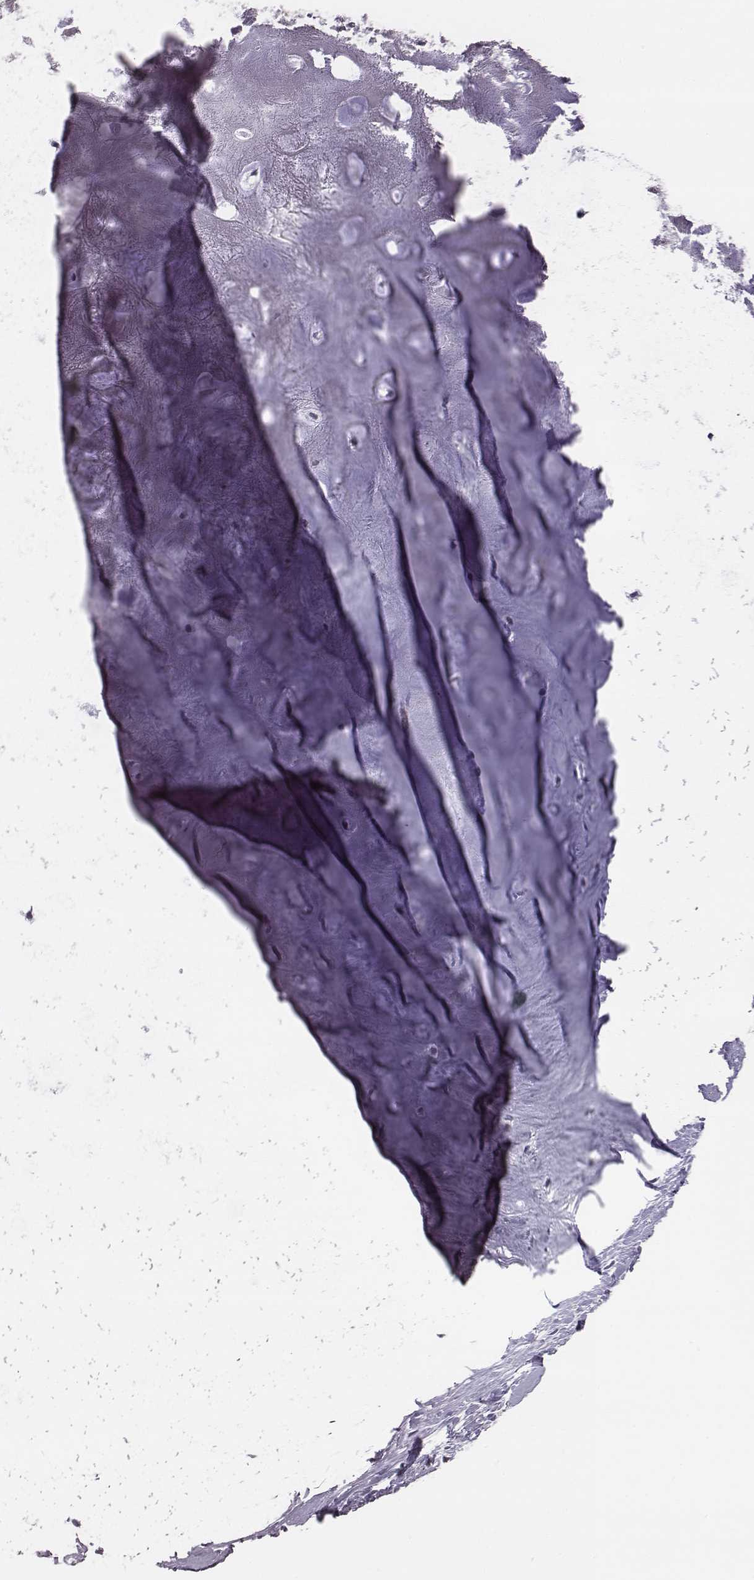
{"staining": {"intensity": "negative", "quantity": "none", "location": "none"}, "tissue": "soft tissue", "cell_type": "Chondrocytes", "image_type": "normal", "snomed": [{"axis": "morphology", "description": "Normal tissue, NOS"}, {"axis": "topography", "description": "Cartilage tissue"}], "caption": "A photomicrograph of soft tissue stained for a protein exhibits no brown staining in chondrocytes. (DAB (3,3'-diaminobenzidine) immunohistochemistry visualized using brightfield microscopy, high magnification).", "gene": "ACOD1", "patient": {"sex": "male", "age": 57}}